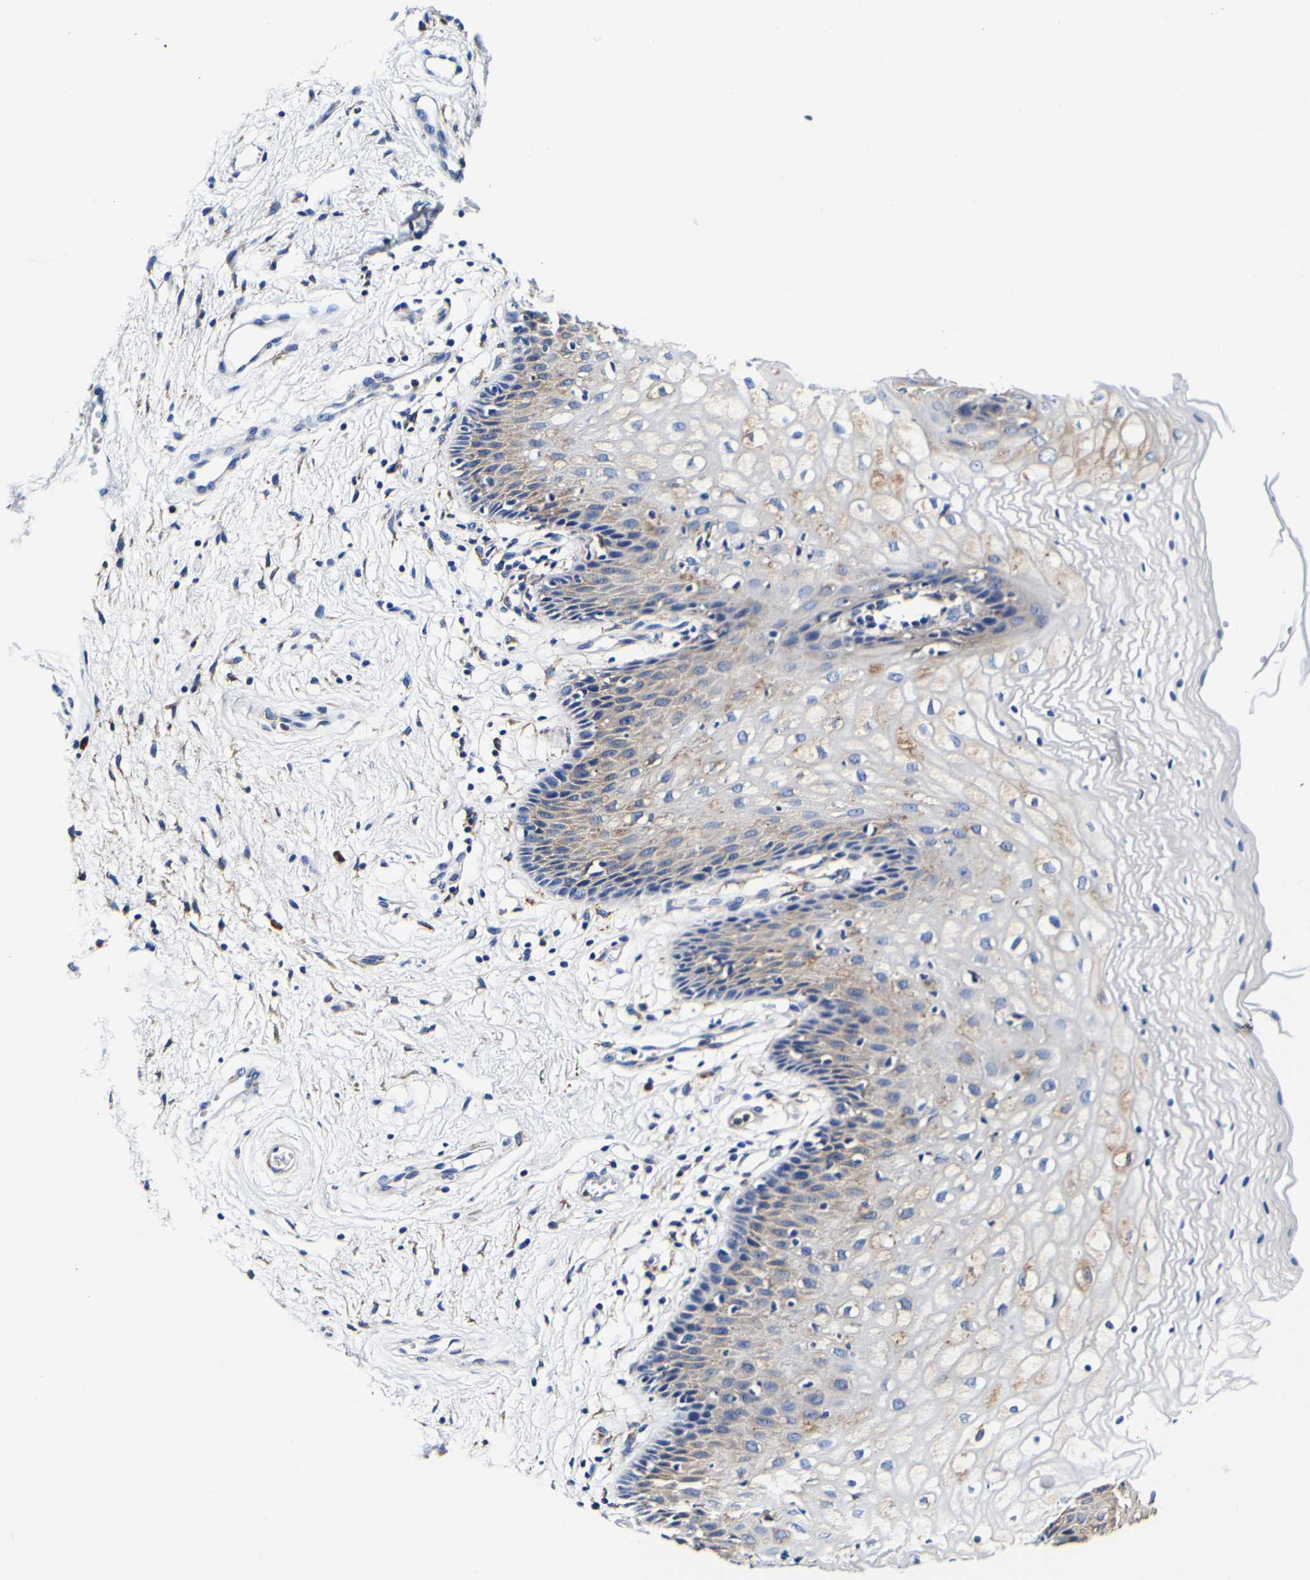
{"staining": {"intensity": "weak", "quantity": "<25%", "location": "cytoplasmic/membranous"}, "tissue": "vagina", "cell_type": "Squamous epithelial cells", "image_type": "normal", "snomed": [{"axis": "morphology", "description": "Normal tissue, NOS"}, {"axis": "topography", "description": "Vagina"}], "caption": "The histopathology image demonstrates no significant staining in squamous epithelial cells of vagina.", "gene": "P4HB", "patient": {"sex": "female", "age": 34}}